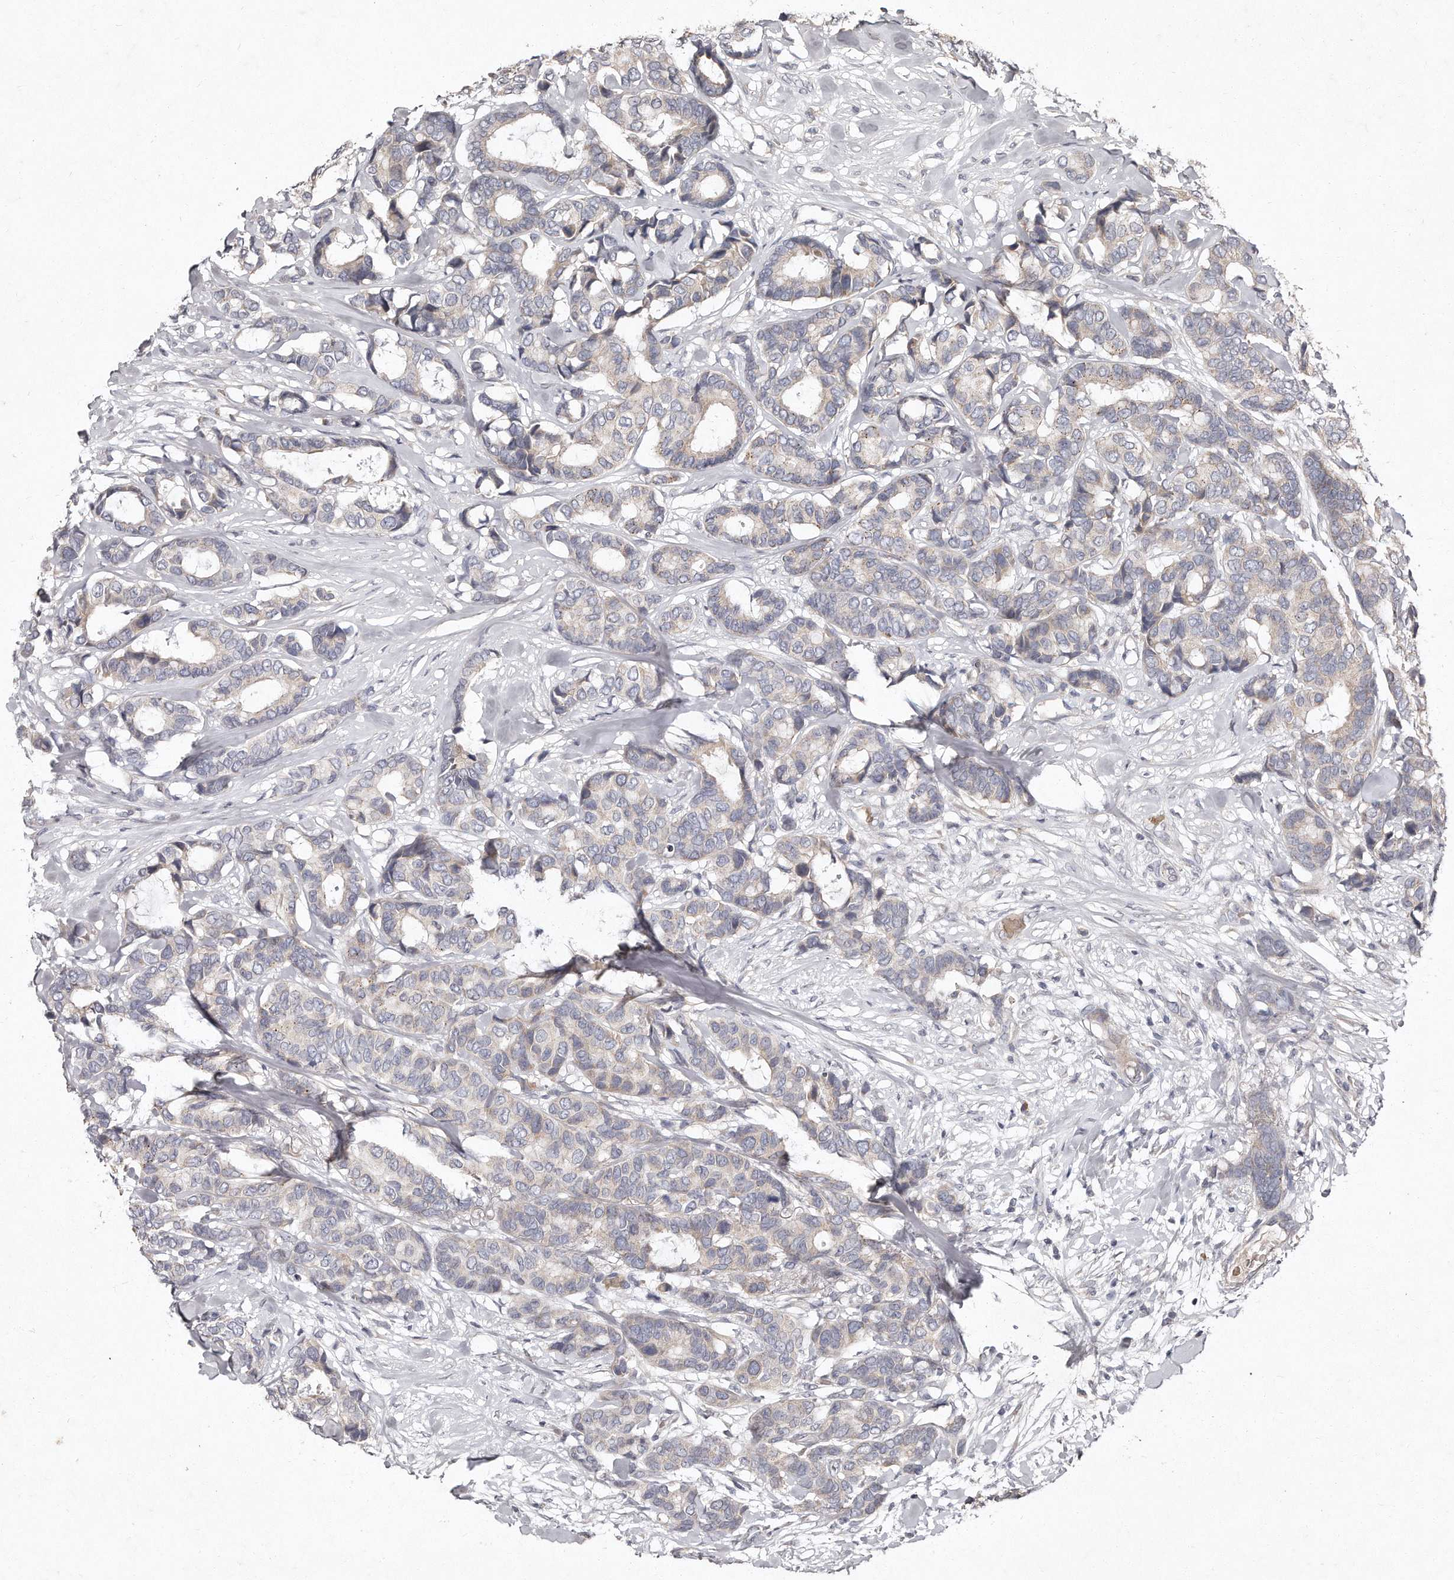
{"staining": {"intensity": "negative", "quantity": "none", "location": "none"}, "tissue": "breast cancer", "cell_type": "Tumor cells", "image_type": "cancer", "snomed": [{"axis": "morphology", "description": "Duct carcinoma"}, {"axis": "topography", "description": "Breast"}], "caption": "There is no significant staining in tumor cells of infiltrating ductal carcinoma (breast).", "gene": "TECR", "patient": {"sex": "female", "age": 87}}